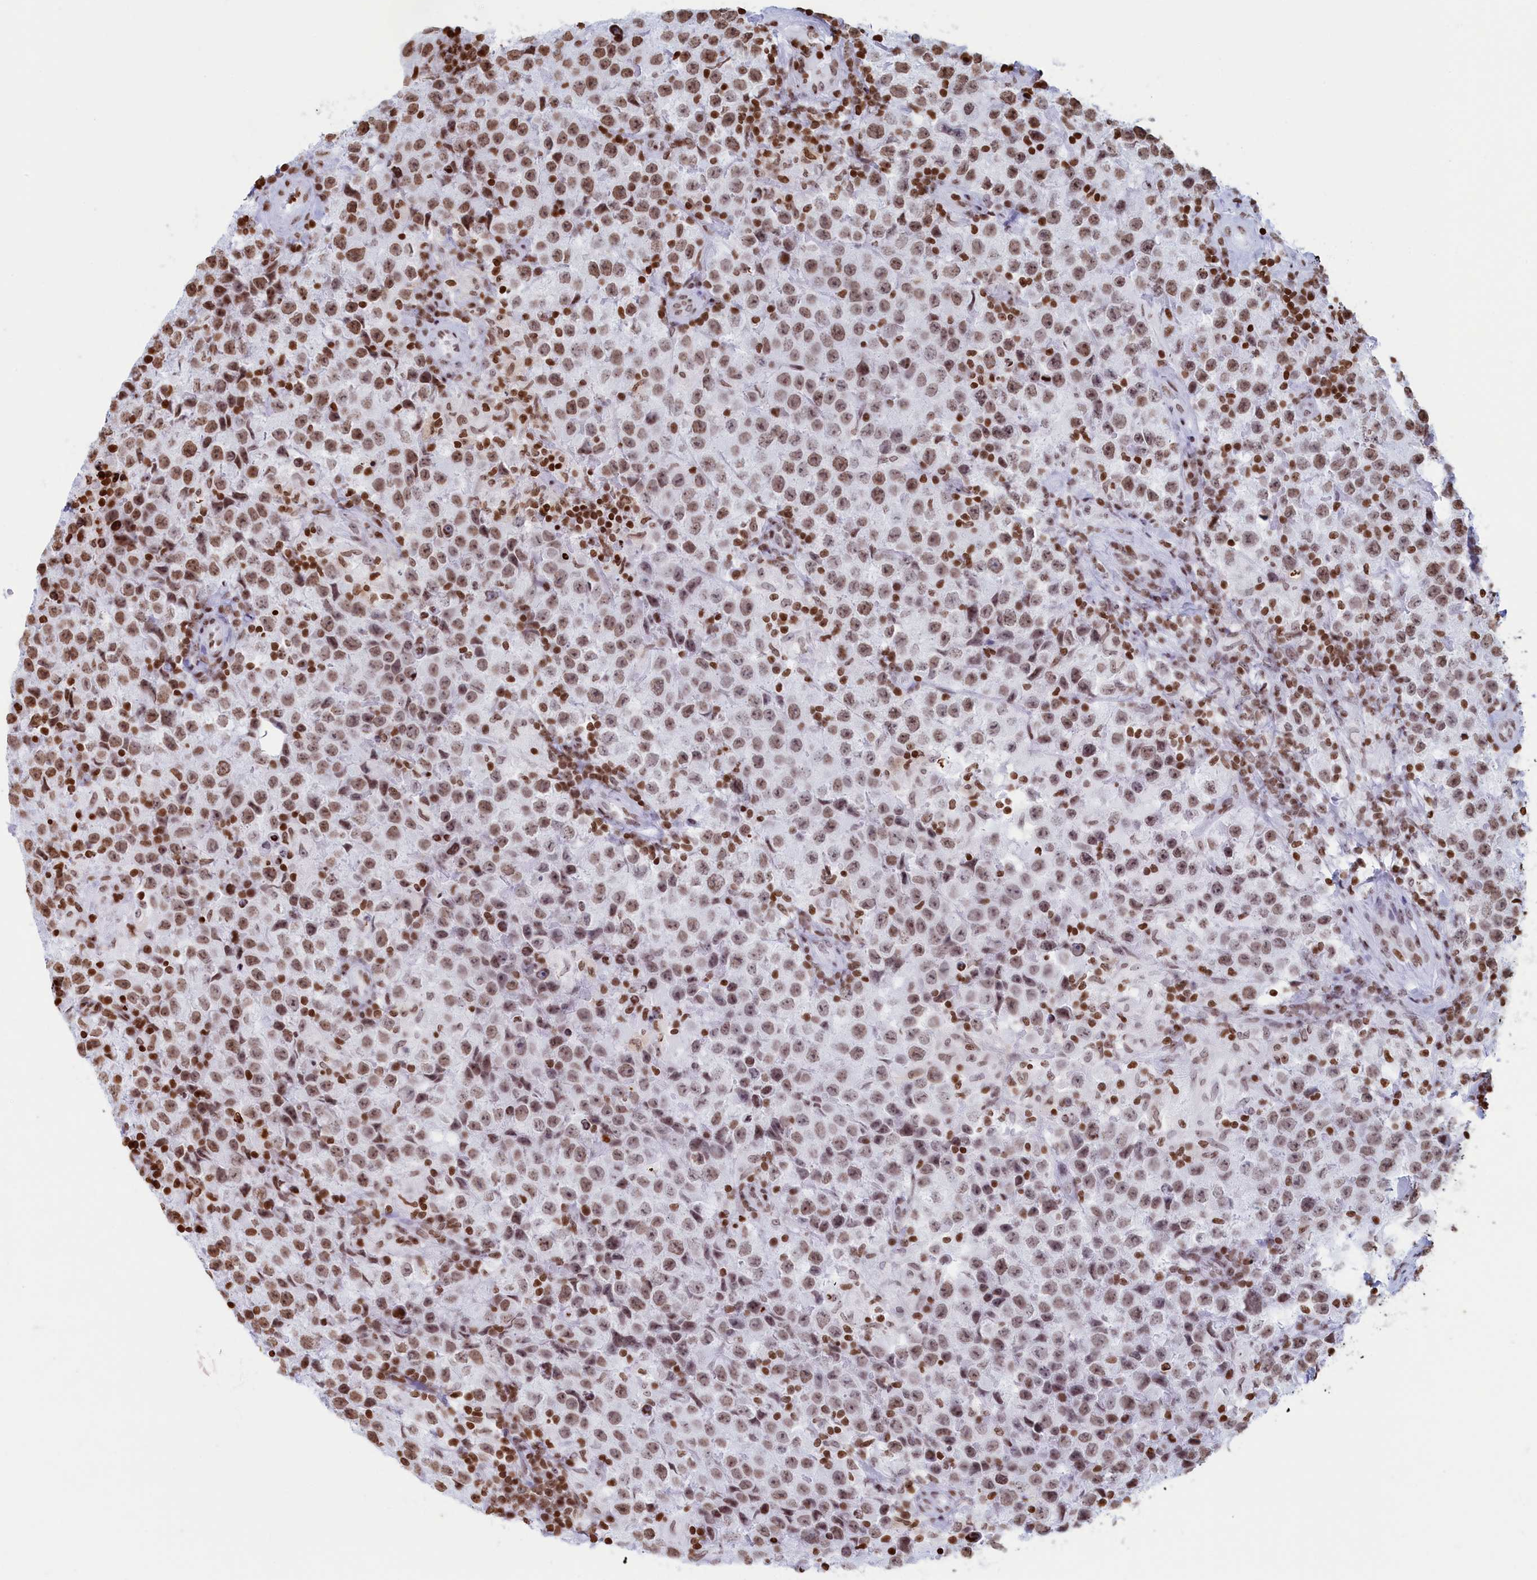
{"staining": {"intensity": "moderate", "quantity": ">75%", "location": "nuclear"}, "tissue": "testis cancer", "cell_type": "Tumor cells", "image_type": "cancer", "snomed": [{"axis": "morphology", "description": "Seminoma, NOS"}, {"axis": "morphology", "description": "Carcinoma, Embryonal, NOS"}, {"axis": "topography", "description": "Testis"}], "caption": "Protein positivity by IHC exhibits moderate nuclear staining in about >75% of tumor cells in testis embryonal carcinoma.", "gene": "APOBEC3A", "patient": {"sex": "male", "age": 41}}